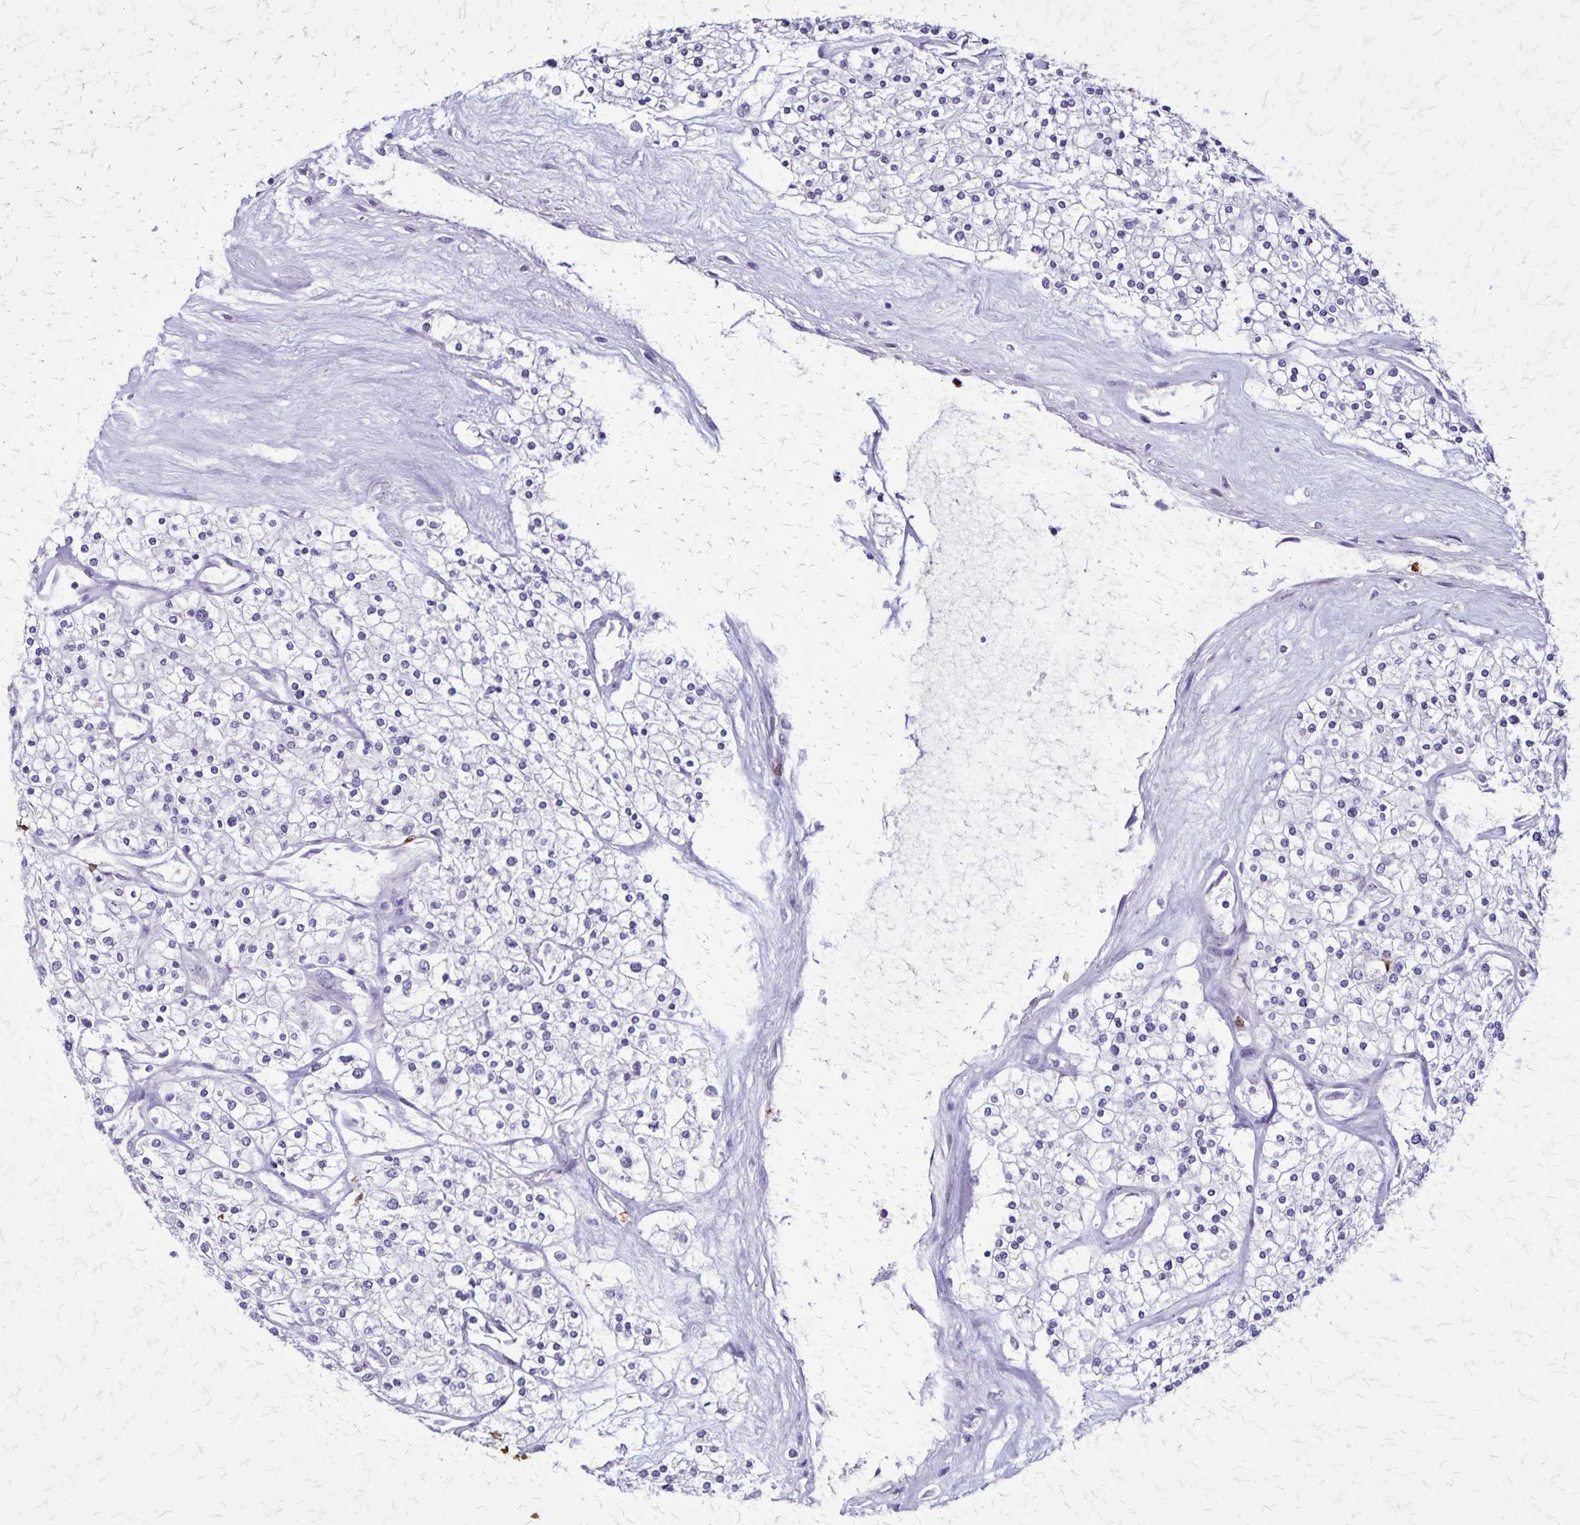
{"staining": {"intensity": "negative", "quantity": "none", "location": "none"}, "tissue": "renal cancer", "cell_type": "Tumor cells", "image_type": "cancer", "snomed": [{"axis": "morphology", "description": "Adenocarcinoma, NOS"}, {"axis": "topography", "description": "Kidney"}], "caption": "A photomicrograph of human renal adenocarcinoma is negative for staining in tumor cells.", "gene": "ULBP3", "patient": {"sex": "male", "age": 80}}